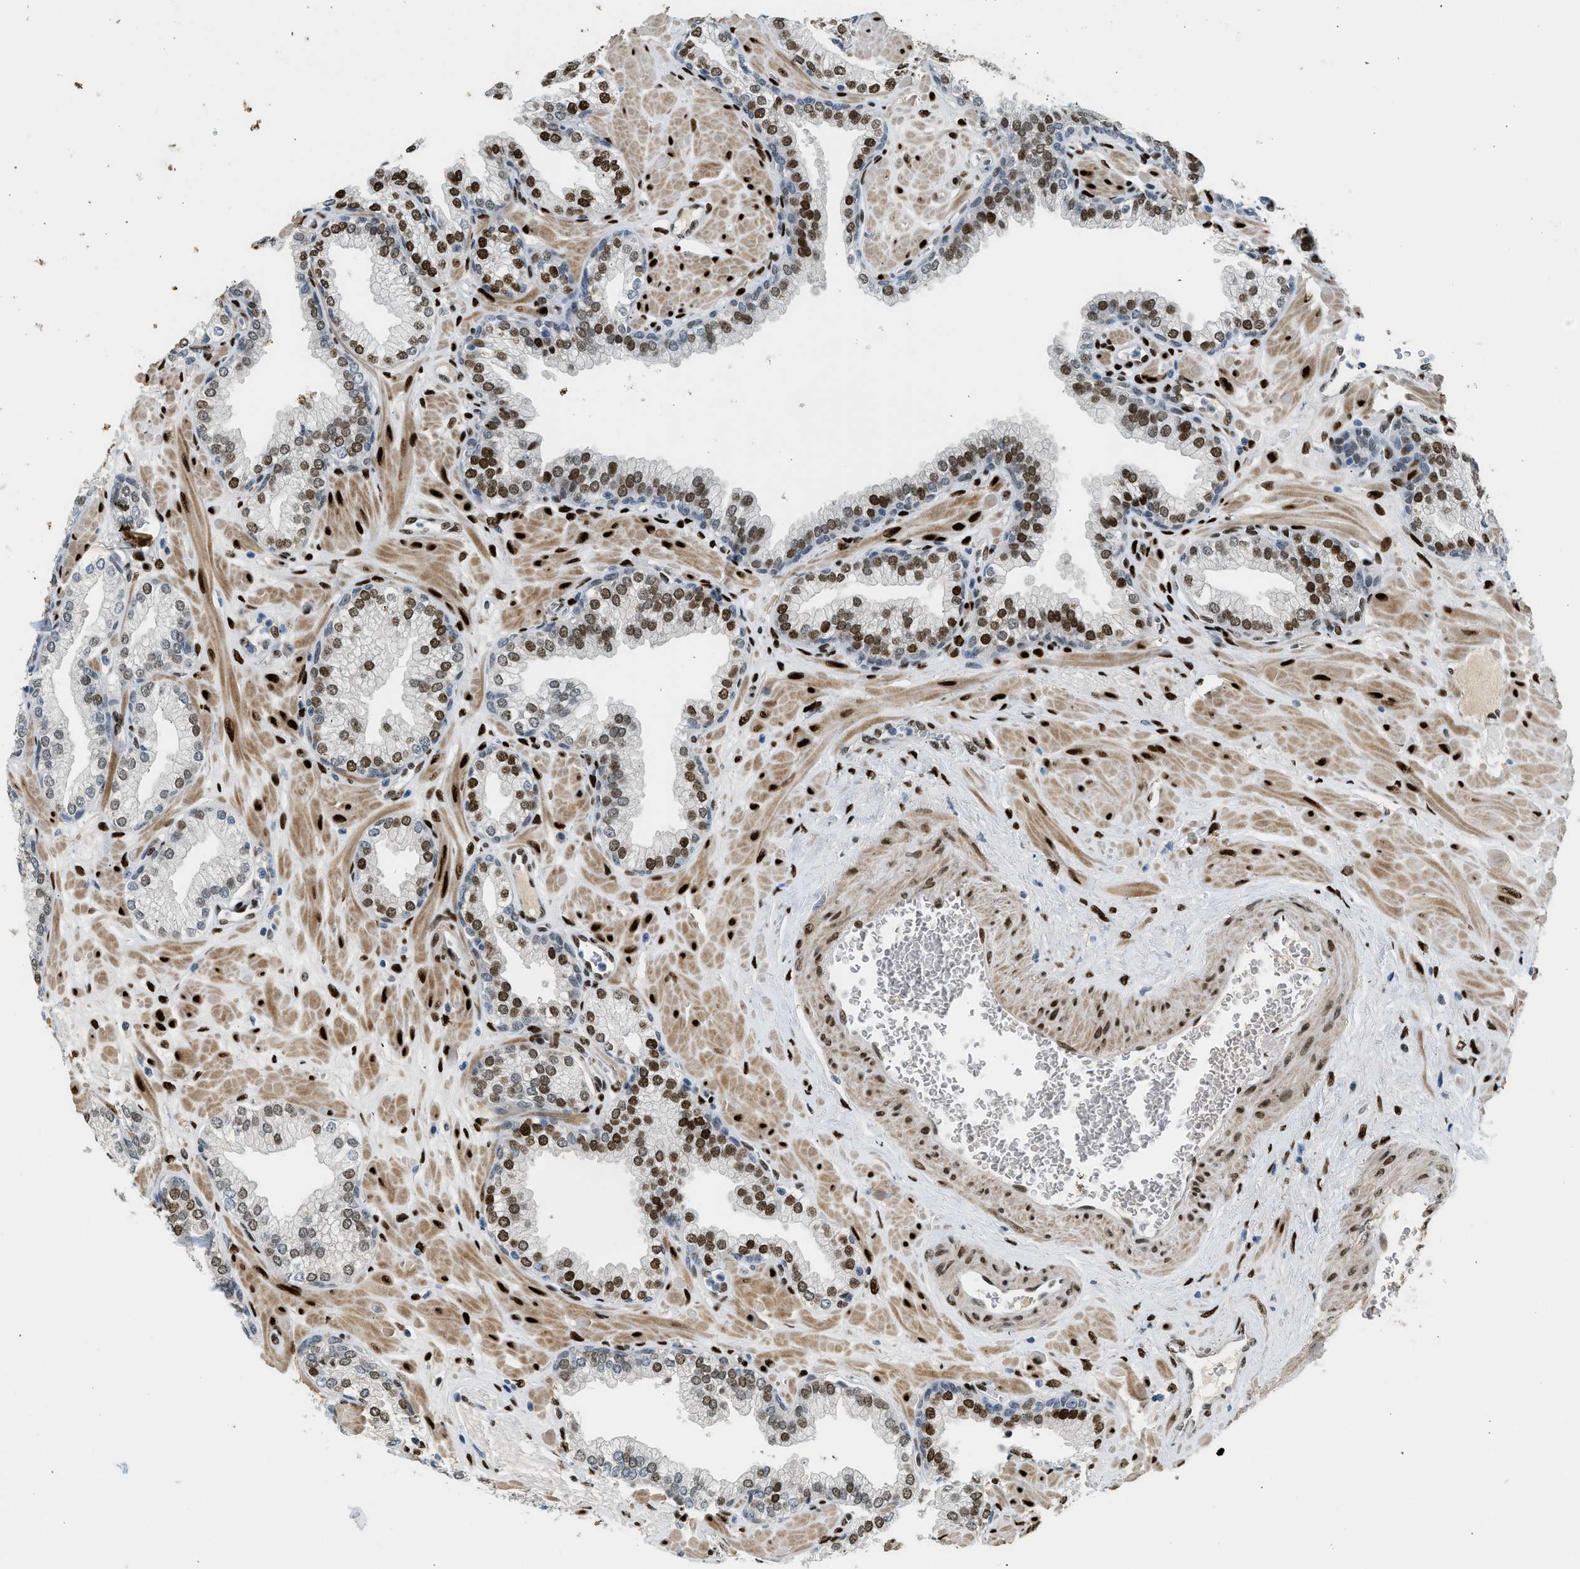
{"staining": {"intensity": "strong", "quantity": ">75%", "location": "nuclear"}, "tissue": "prostate", "cell_type": "Glandular cells", "image_type": "normal", "snomed": [{"axis": "morphology", "description": "Normal tissue, NOS"}, {"axis": "morphology", "description": "Urothelial carcinoma, Low grade"}, {"axis": "topography", "description": "Urinary bladder"}, {"axis": "topography", "description": "Prostate"}], "caption": "IHC image of benign prostate: human prostate stained using immunohistochemistry exhibits high levels of strong protein expression localized specifically in the nuclear of glandular cells, appearing as a nuclear brown color.", "gene": "ZBTB20", "patient": {"sex": "male", "age": 60}}